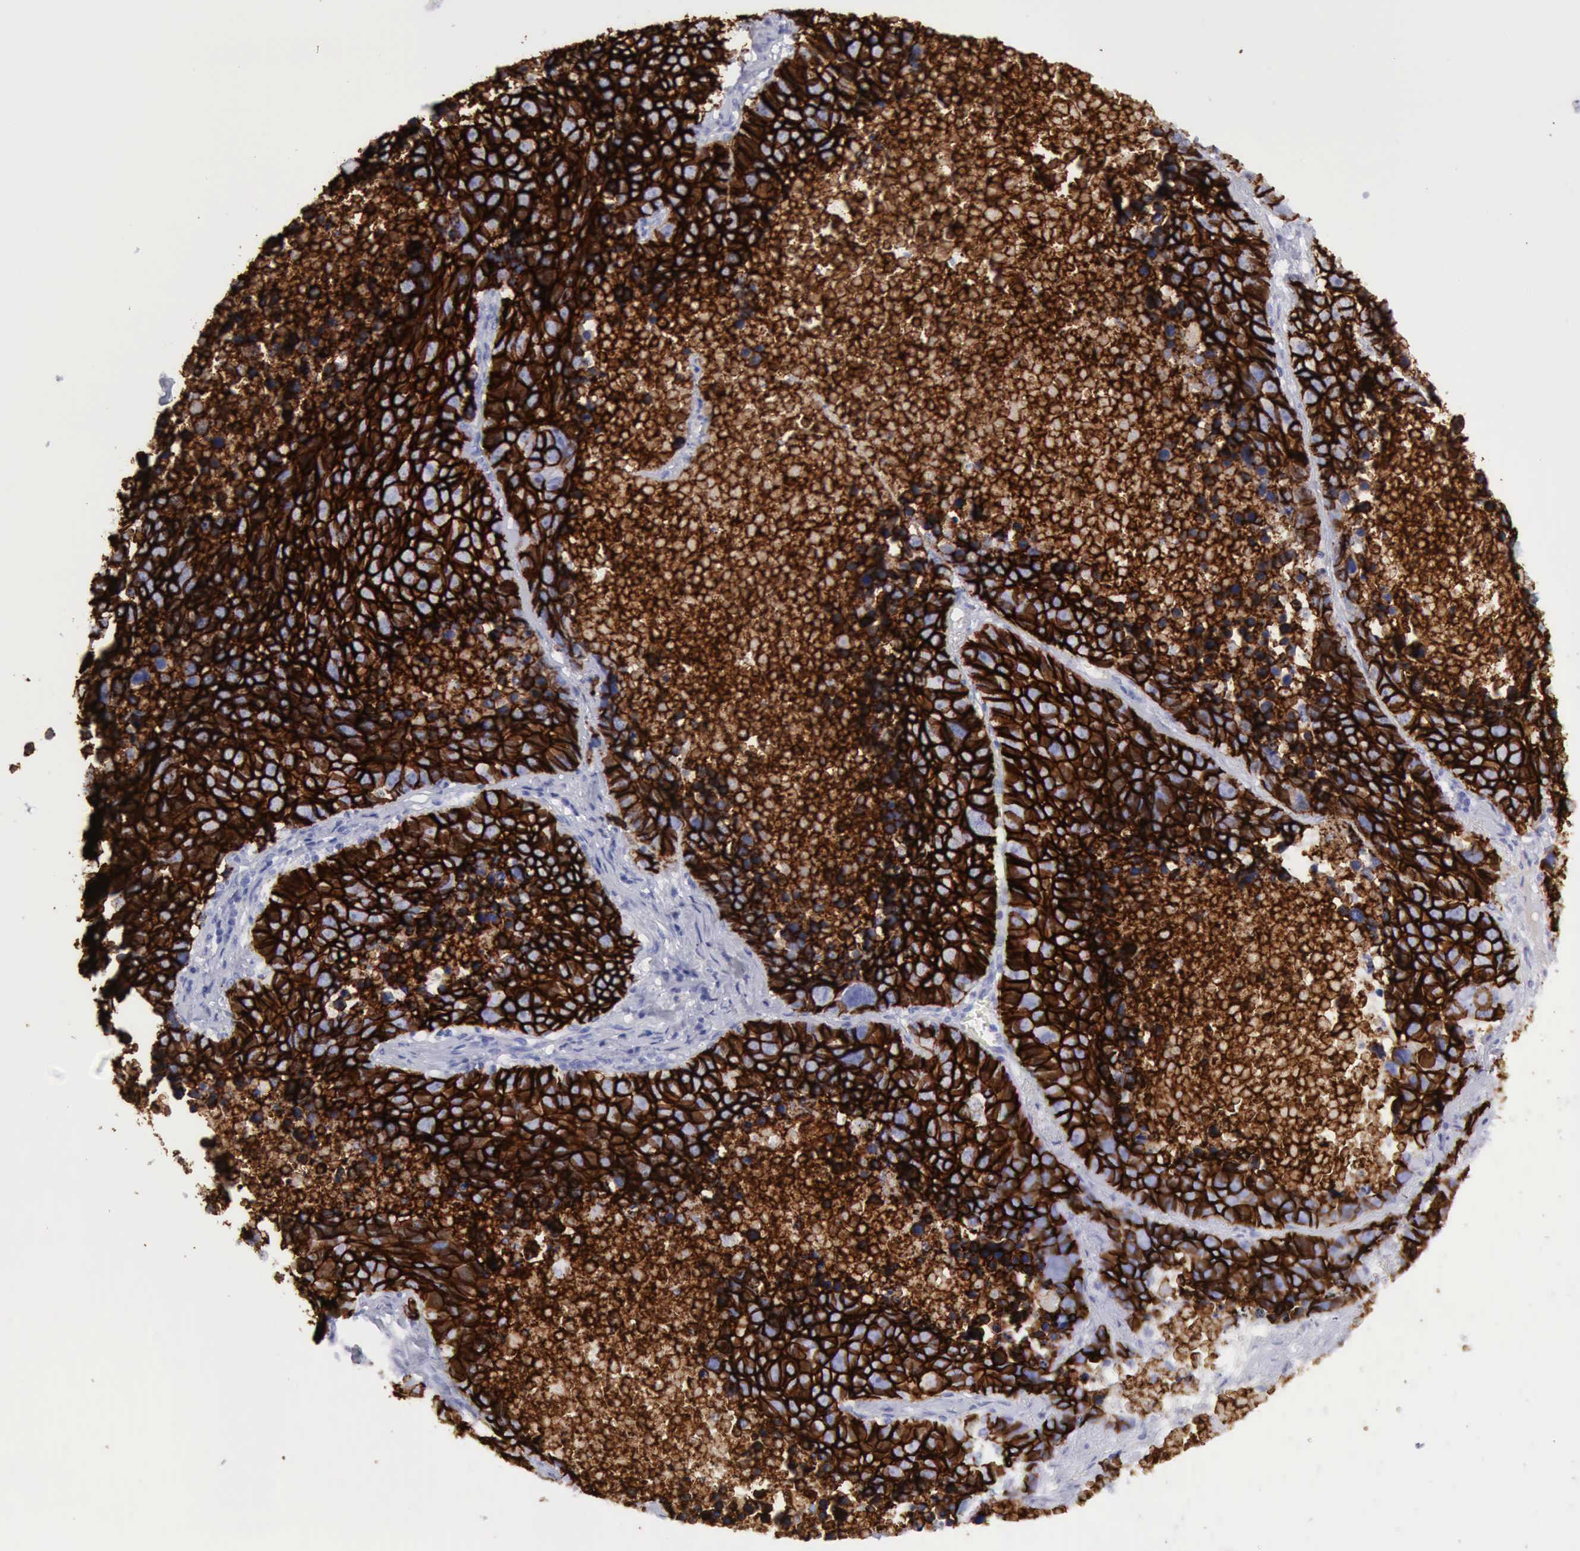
{"staining": {"intensity": "strong", "quantity": ">75%", "location": "cytoplasmic/membranous"}, "tissue": "lung cancer", "cell_type": "Tumor cells", "image_type": "cancer", "snomed": [{"axis": "morphology", "description": "Carcinoid, malignant, NOS"}, {"axis": "topography", "description": "Lung"}], "caption": "Brown immunohistochemical staining in lung cancer (carcinoid (malignant)) shows strong cytoplasmic/membranous expression in about >75% of tumor cells.", "gene": "NCAM1", "patient": {"sex": "male", "age": 60}}